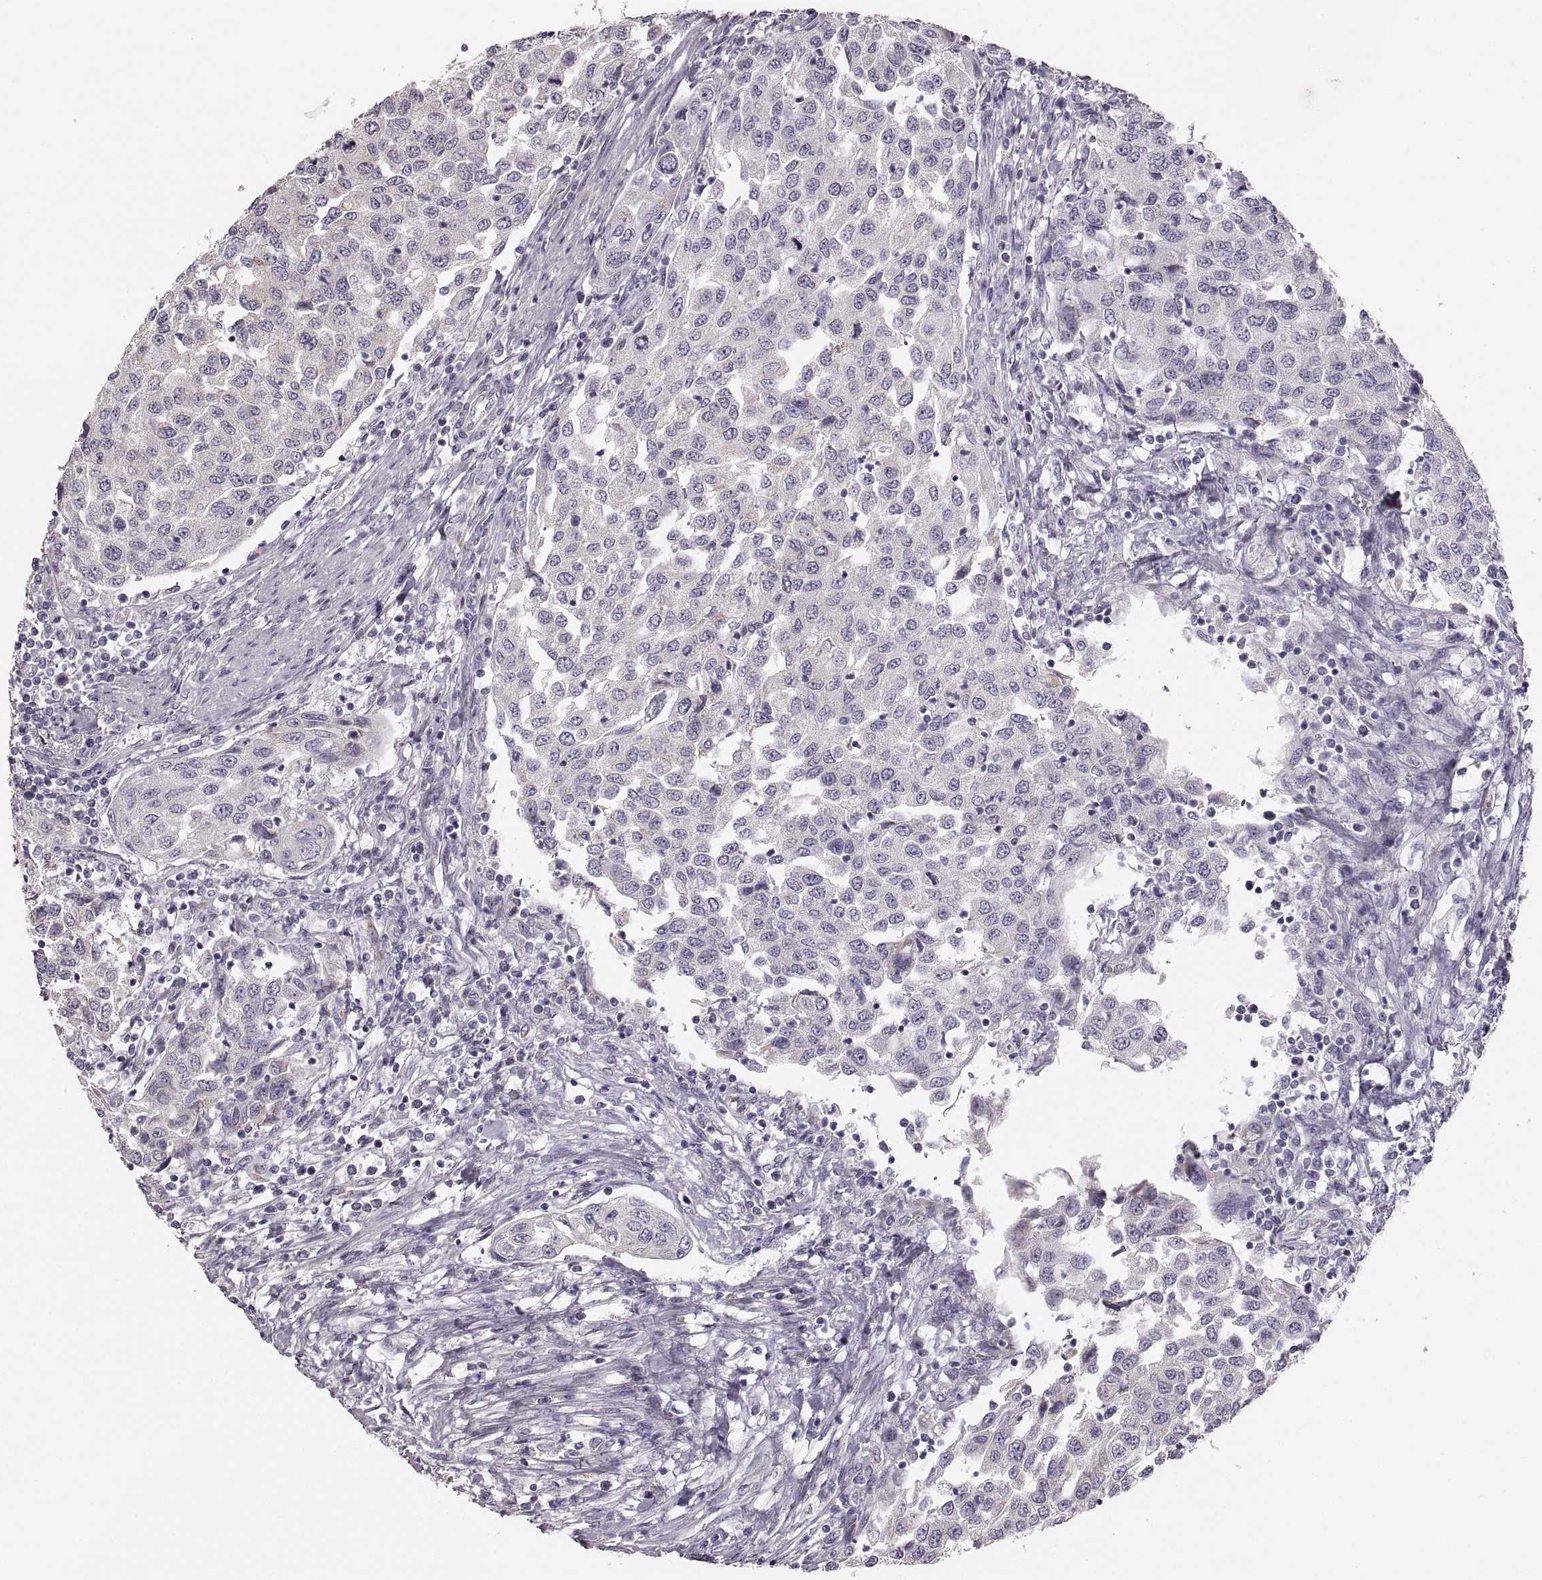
{"staining": {"intensity": "negative", "quantity": "none", "location": "none"}, "tissue": "urothelial cancer", "cell_type": "Tumor cells", "image_type": "cancer", "snomed": [{"axis": "morphology", "description": "Urothelial carcinoma, High grade"}, {"axis": "topography", "description": "Urinary bladder"}], "caption": "Micrograph shows no protein staining in tumor cells of urothelial cancer tissue.", "gene": "RDH13", "patient": {"sex": "female", "age": 78}}